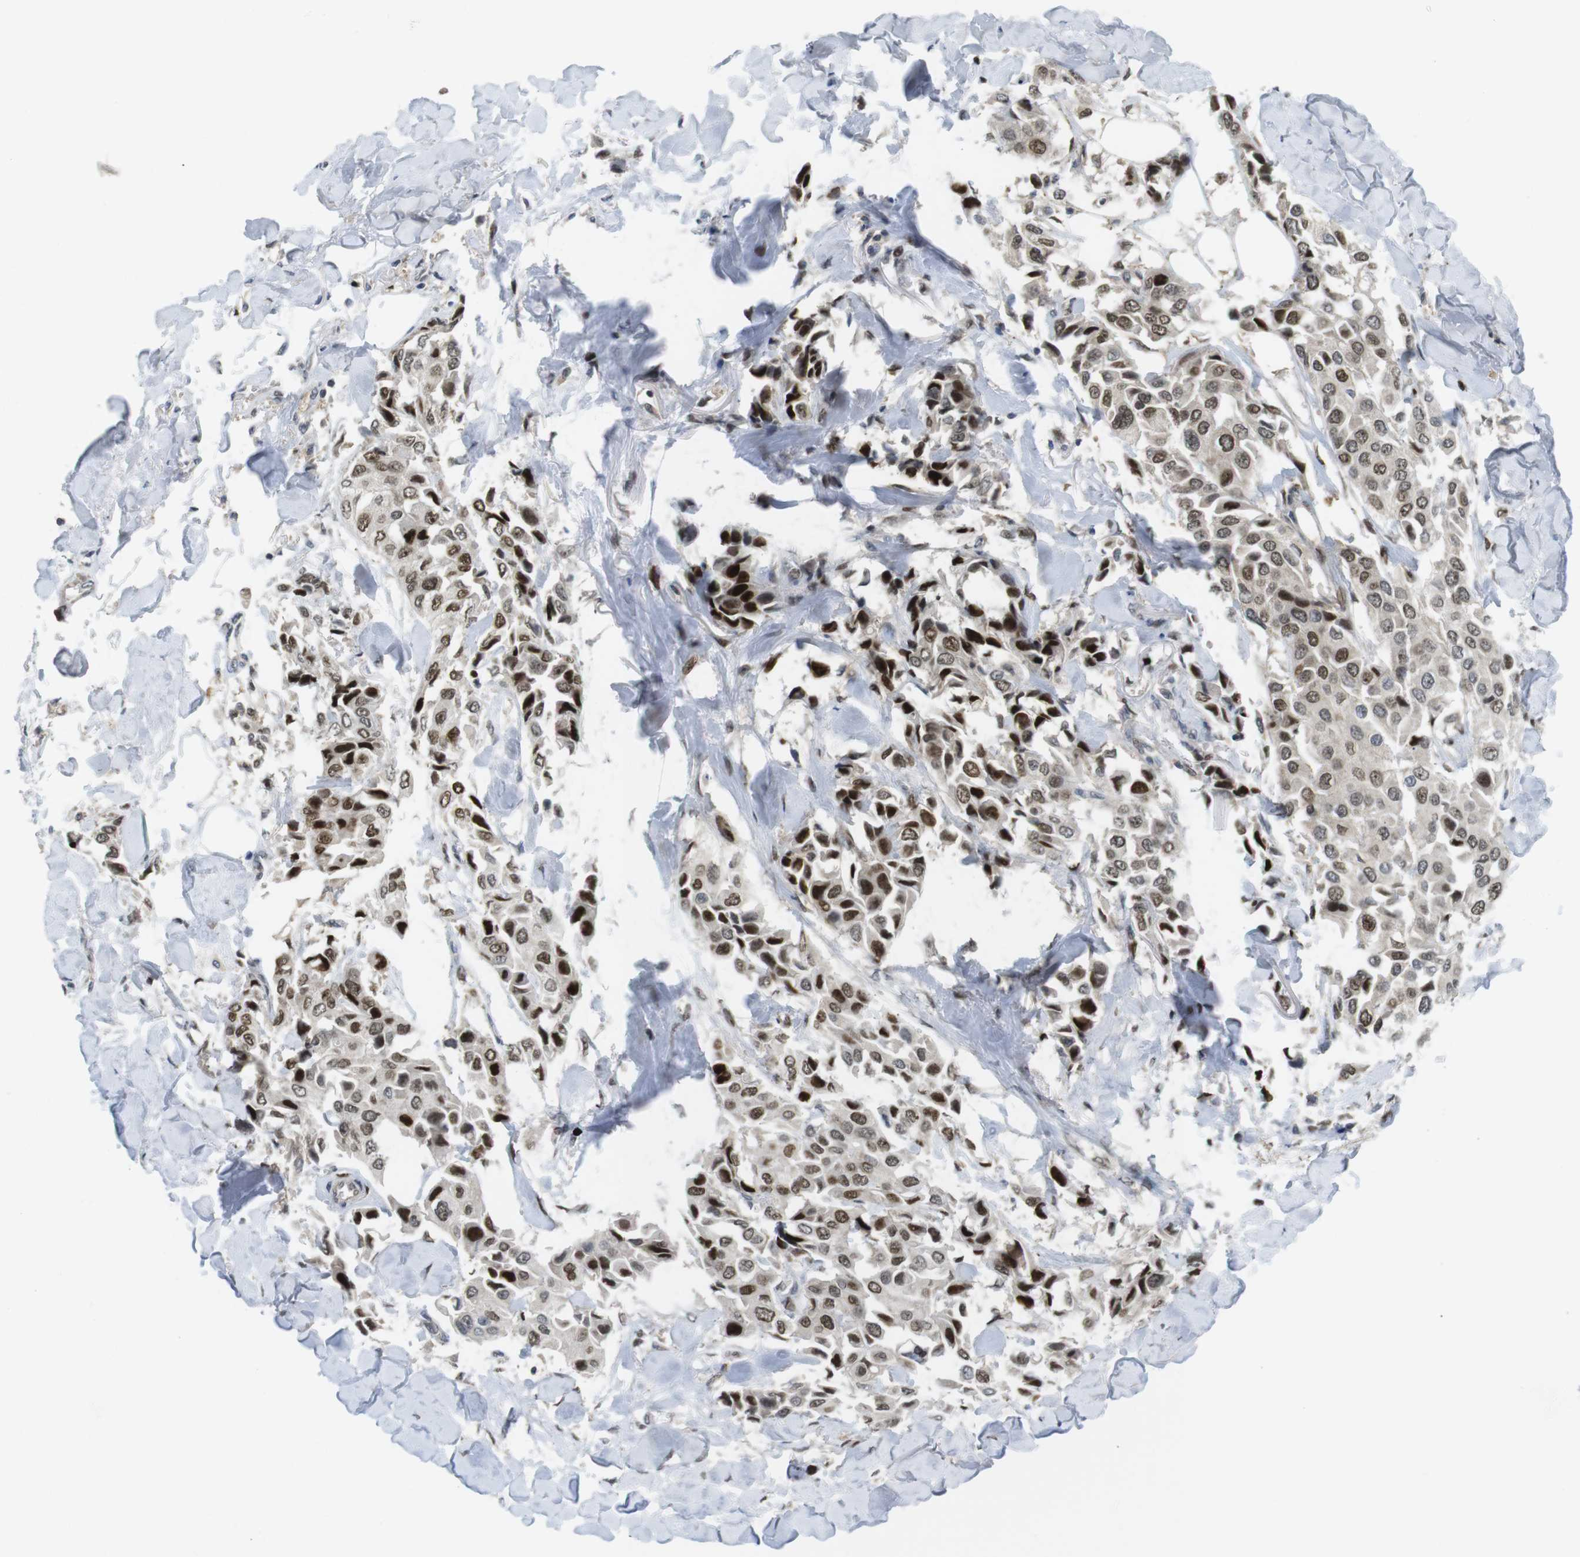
{"staining": {"intensity": "strong", "quantity": ">75%", "location": "nuclear"}, "tissue": "breast cancer", "cell_type": "Tumor cells", "image_type": "cancer", "snomed": [{"axis": "morphology", "description": "Duct carcinoma"}, {"axis": "topography", "description": "Breast"}], "caption": "This photomicrograph demonstrates immunohistochemistry staining of breast cancer, with high strong nuclear staining in about >75% of tumor cells.", "gene": "RCC1", "patient": {"sex": "female", "age": 80}}